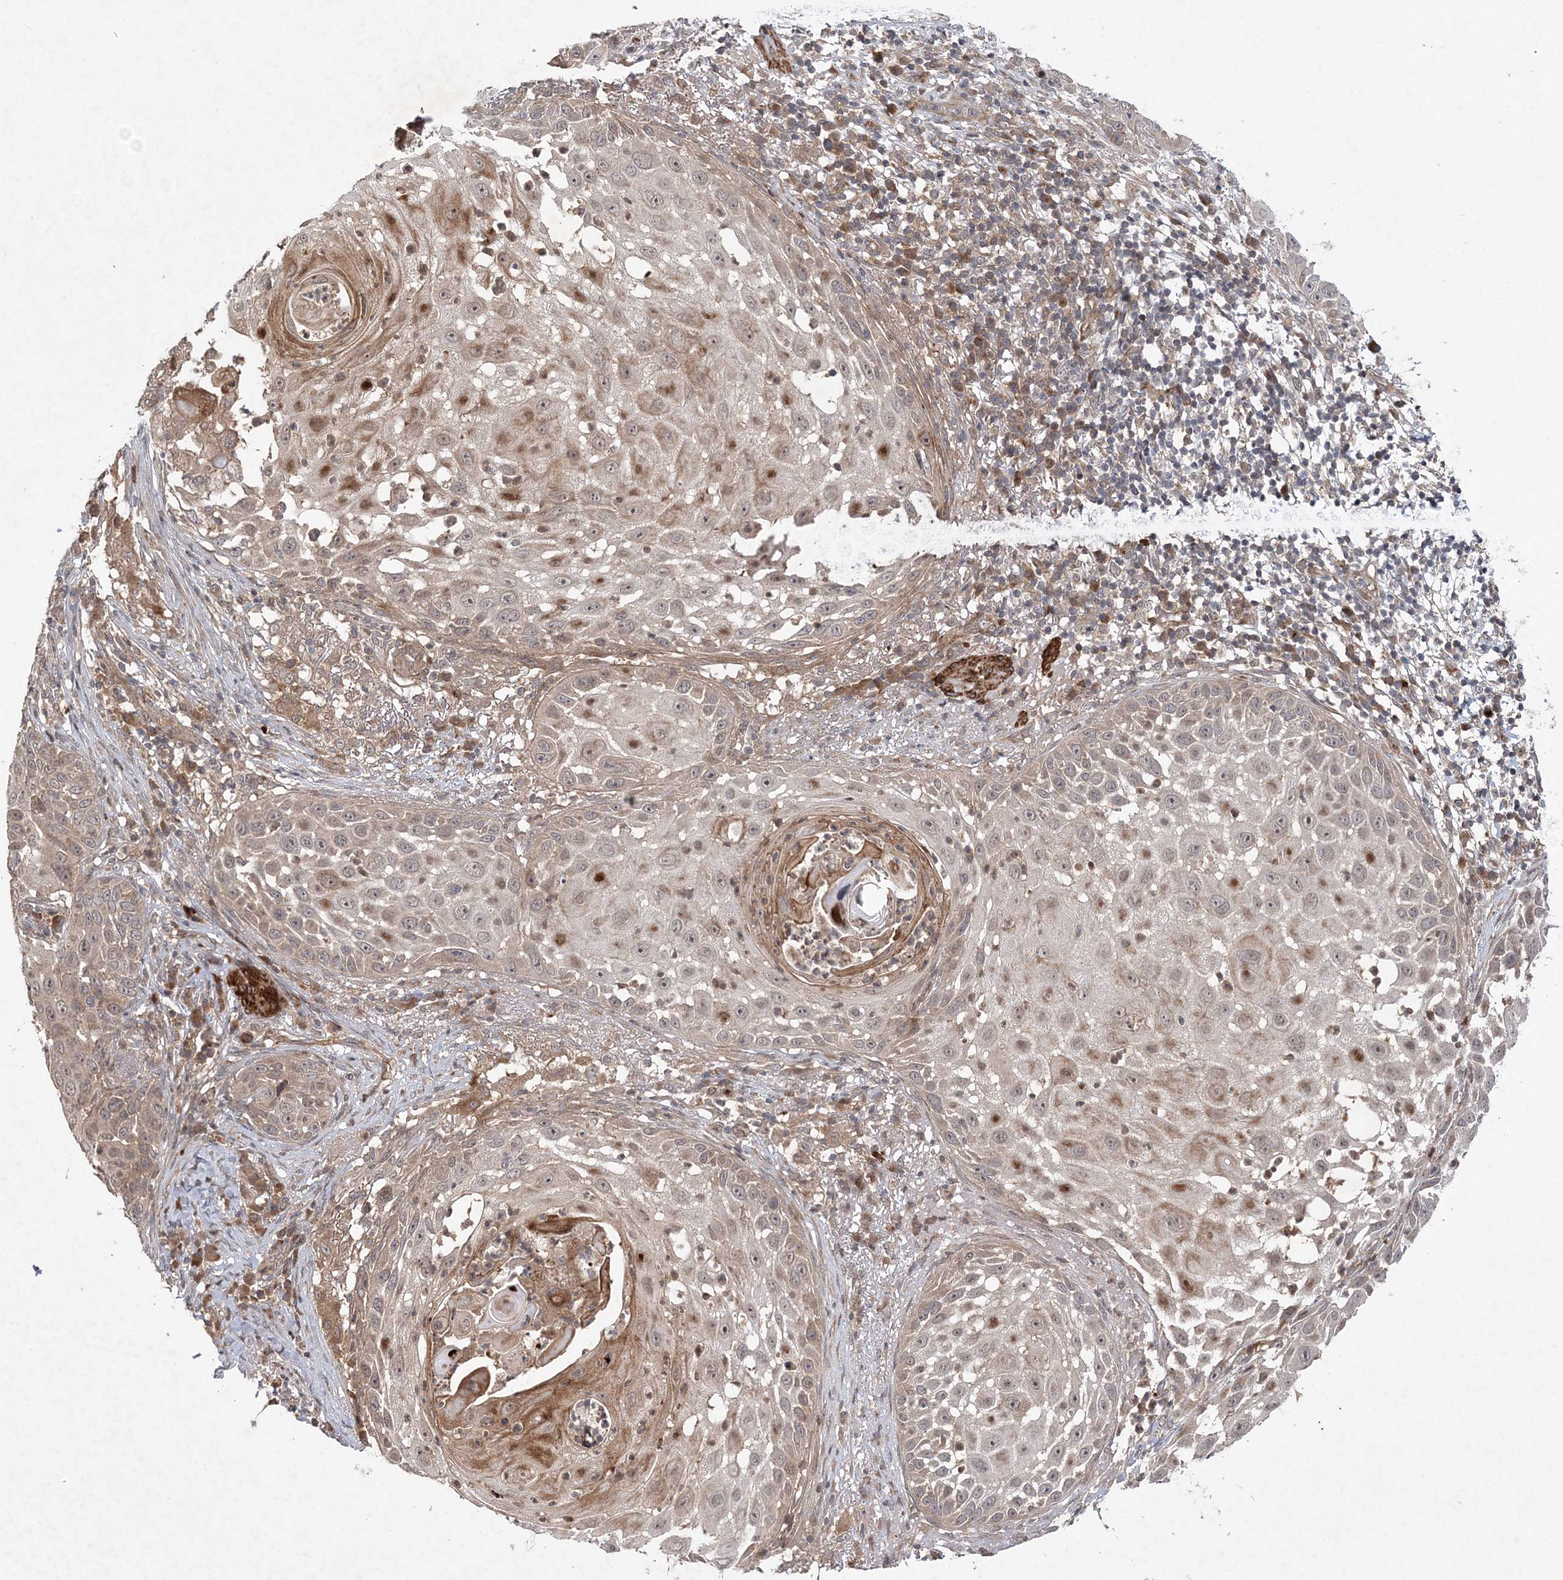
{"staining": {"intensity": "moderate", "quantity": "<25%", "location": "cytoplasmic/membranous,nuclear"}, "tissue": "skin cancer", "cell_type": "Tumor cells", "image_type": "cancer", "snomed": [{"axis": "morphology", "description": "Squamous cell carcinoma, NOS"}, {"axis": "topography", "description": "Skin"}], "caption": "A brown stain highlights moderate cytoplasmic/membranous and nuclear expression of a protein in skin cancer (squamous cell carcinoma) tumor cells. The staining is performed using DAB (3,3'-diaminobenzidine) brown chromogen to label protein expression. The nuclei are counter-stained blue using hematoxylin.", "gene": "UBTD2", "patient": {"sex": "female", "age": 44}}